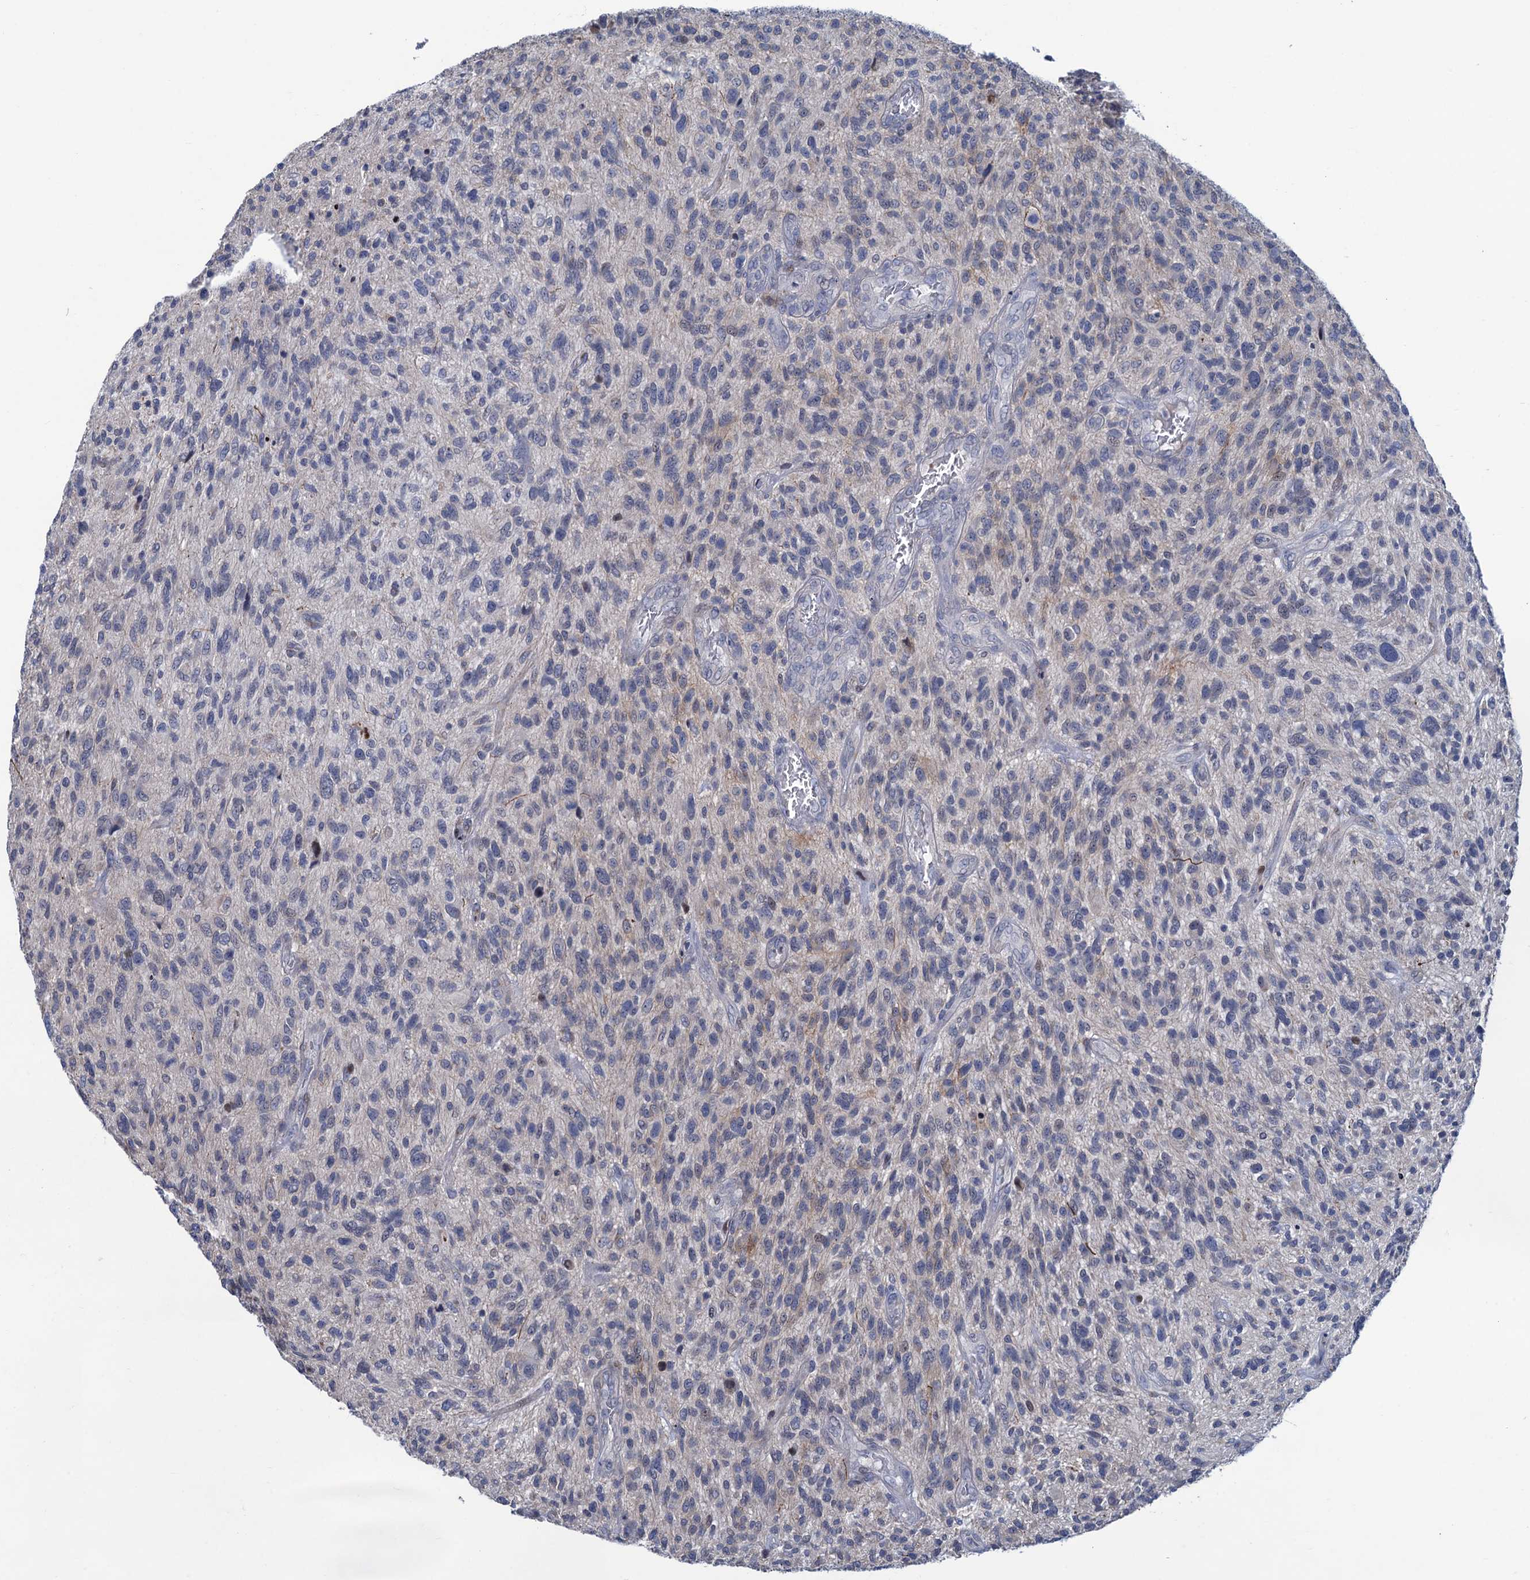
{"staining": {"intensity": "negative", "quantity": "none", "location": "none"}, "tissue": "glioma", "cell_type": "Tumor cells", "image_type": "cancer", "snomed": [{"axis": "morphology", "description": "Glioma, malignant, High grade"}, {"axis": "topography", "description": "Brain"}], "caption": "An IHC histopathology image of malignant glioma (high-grade) is shown. There is no staining in tumor cells of malignant glioma (high-grade). The staining is performed using DAB brown chromogen with nuclei counter-stained in using hematoxylin.", "gene": "ESYT3", "patient": {"sex": "male", "age": 47}}